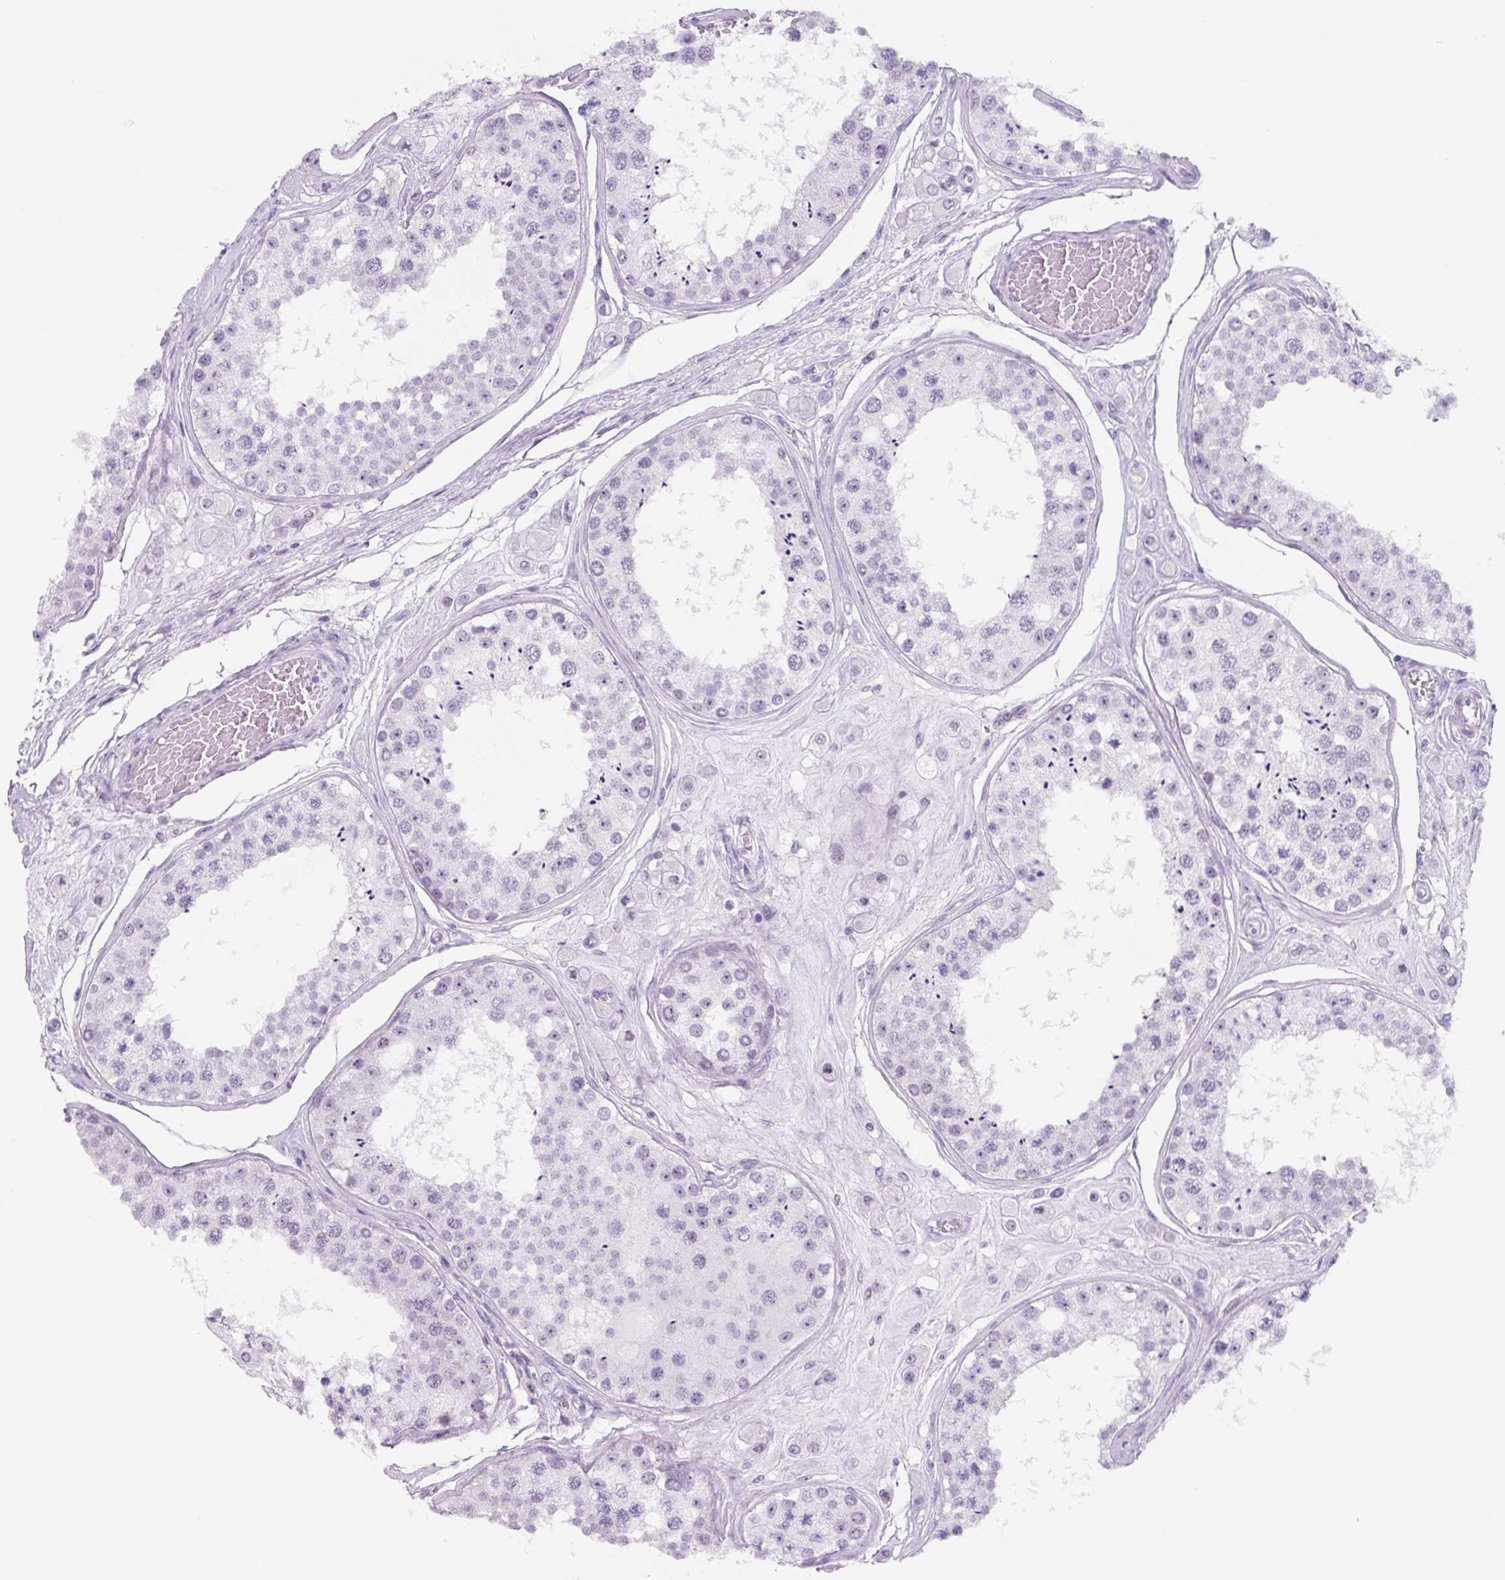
{"staining": {"intensity": "negative", "quantity": "none", "location": "none"}, "tissue": "testis", "cell_type": "Cells in seminiferous ducts", "image_type": "normal", "snomed": [{"axis": "morphology", "description": "Normal tissue, NOS"}, {"axis": "topography", "description": "Testis"}], "caption": "Testis stained for a protein using immunohistochemistry (IHC) exhibits no expression cells in seminiferous ducts.", "gene": "TNFRSF8", "patient": {"sex": "male", "age": 25}}